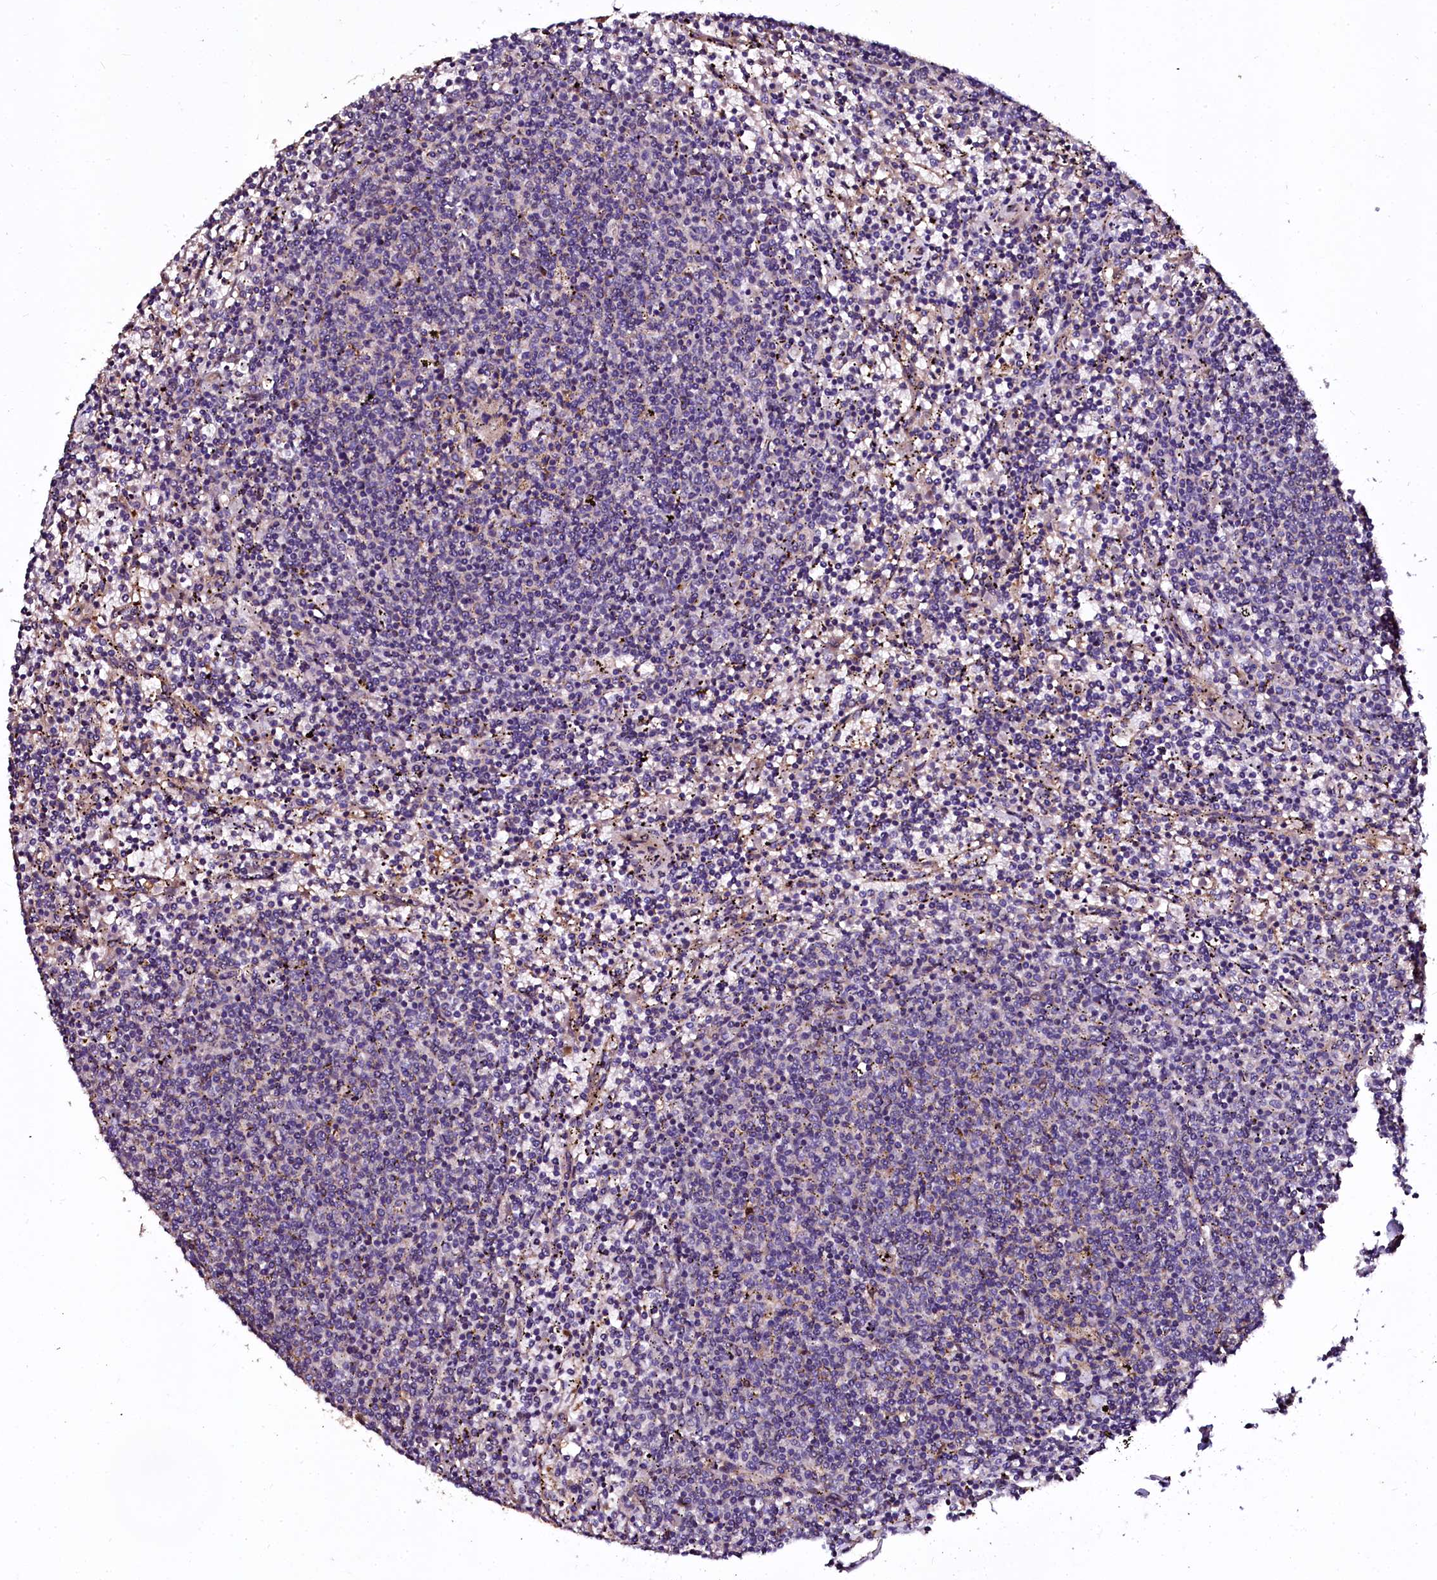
{"staining": {"intensity": "negative", "quantity": "none", "location": "none"}, "tissue": "lymphoma", "cell_type": "Tumor cells", "image_type": "cancer", "snomed": [{"axis": "morphology", "description": "Malignant lymphoma, non-Hodgkin's type, Low grade"}, {"axis": "topography", "description": "Spleen"}], "caption": "This is an immunohistochemistry (IHC) micrograph of lymphoma. There is no expression in tumor cells.", "gene": "APPL2", "patient": {"sex": "female", "age": 50}}